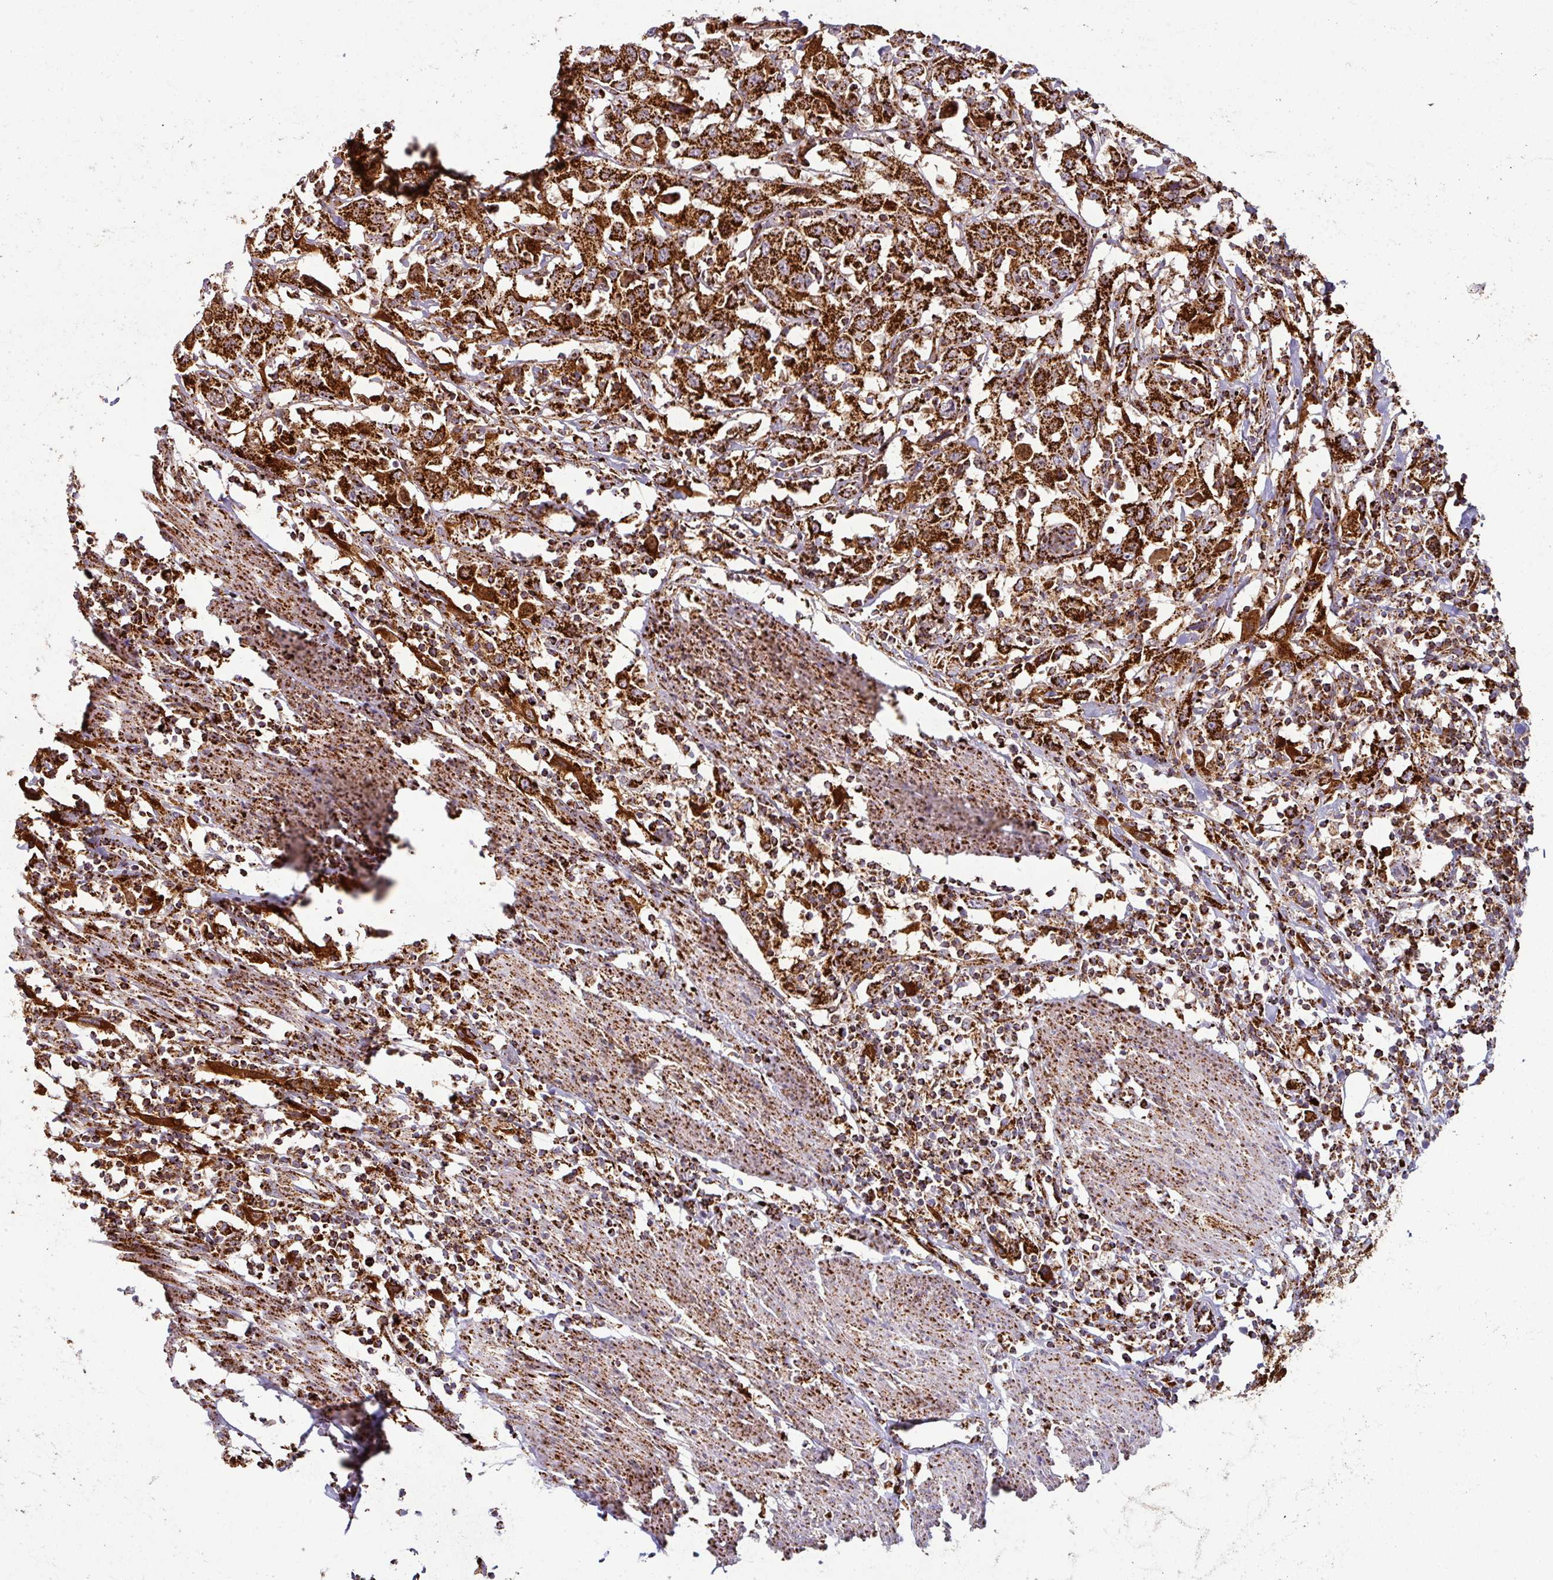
{"staining": {"intensity": "strong", "quantity": ">75%", "location": "cytoplasmic/membranous"}, "tissue": "urothelial cancer", "cell_type": "Tumor cells", "image_type": "cancer", "snomed": [{"axis": "morphology", "description": "Urothelial carcinoma, High grade"}, {"axis": "topography", "description": "Urinary bladder"}], "caption": "The micrograph demonstrates staining of urothelial cancer, revealing strong cytoplasmic/membranous protein positivity (brown color) within tumor cells. The protein is shown in brown color, while the nuclei are stained blue.", "gene": "TRAP1", "patient": {"sex": "male", "age": 61}}